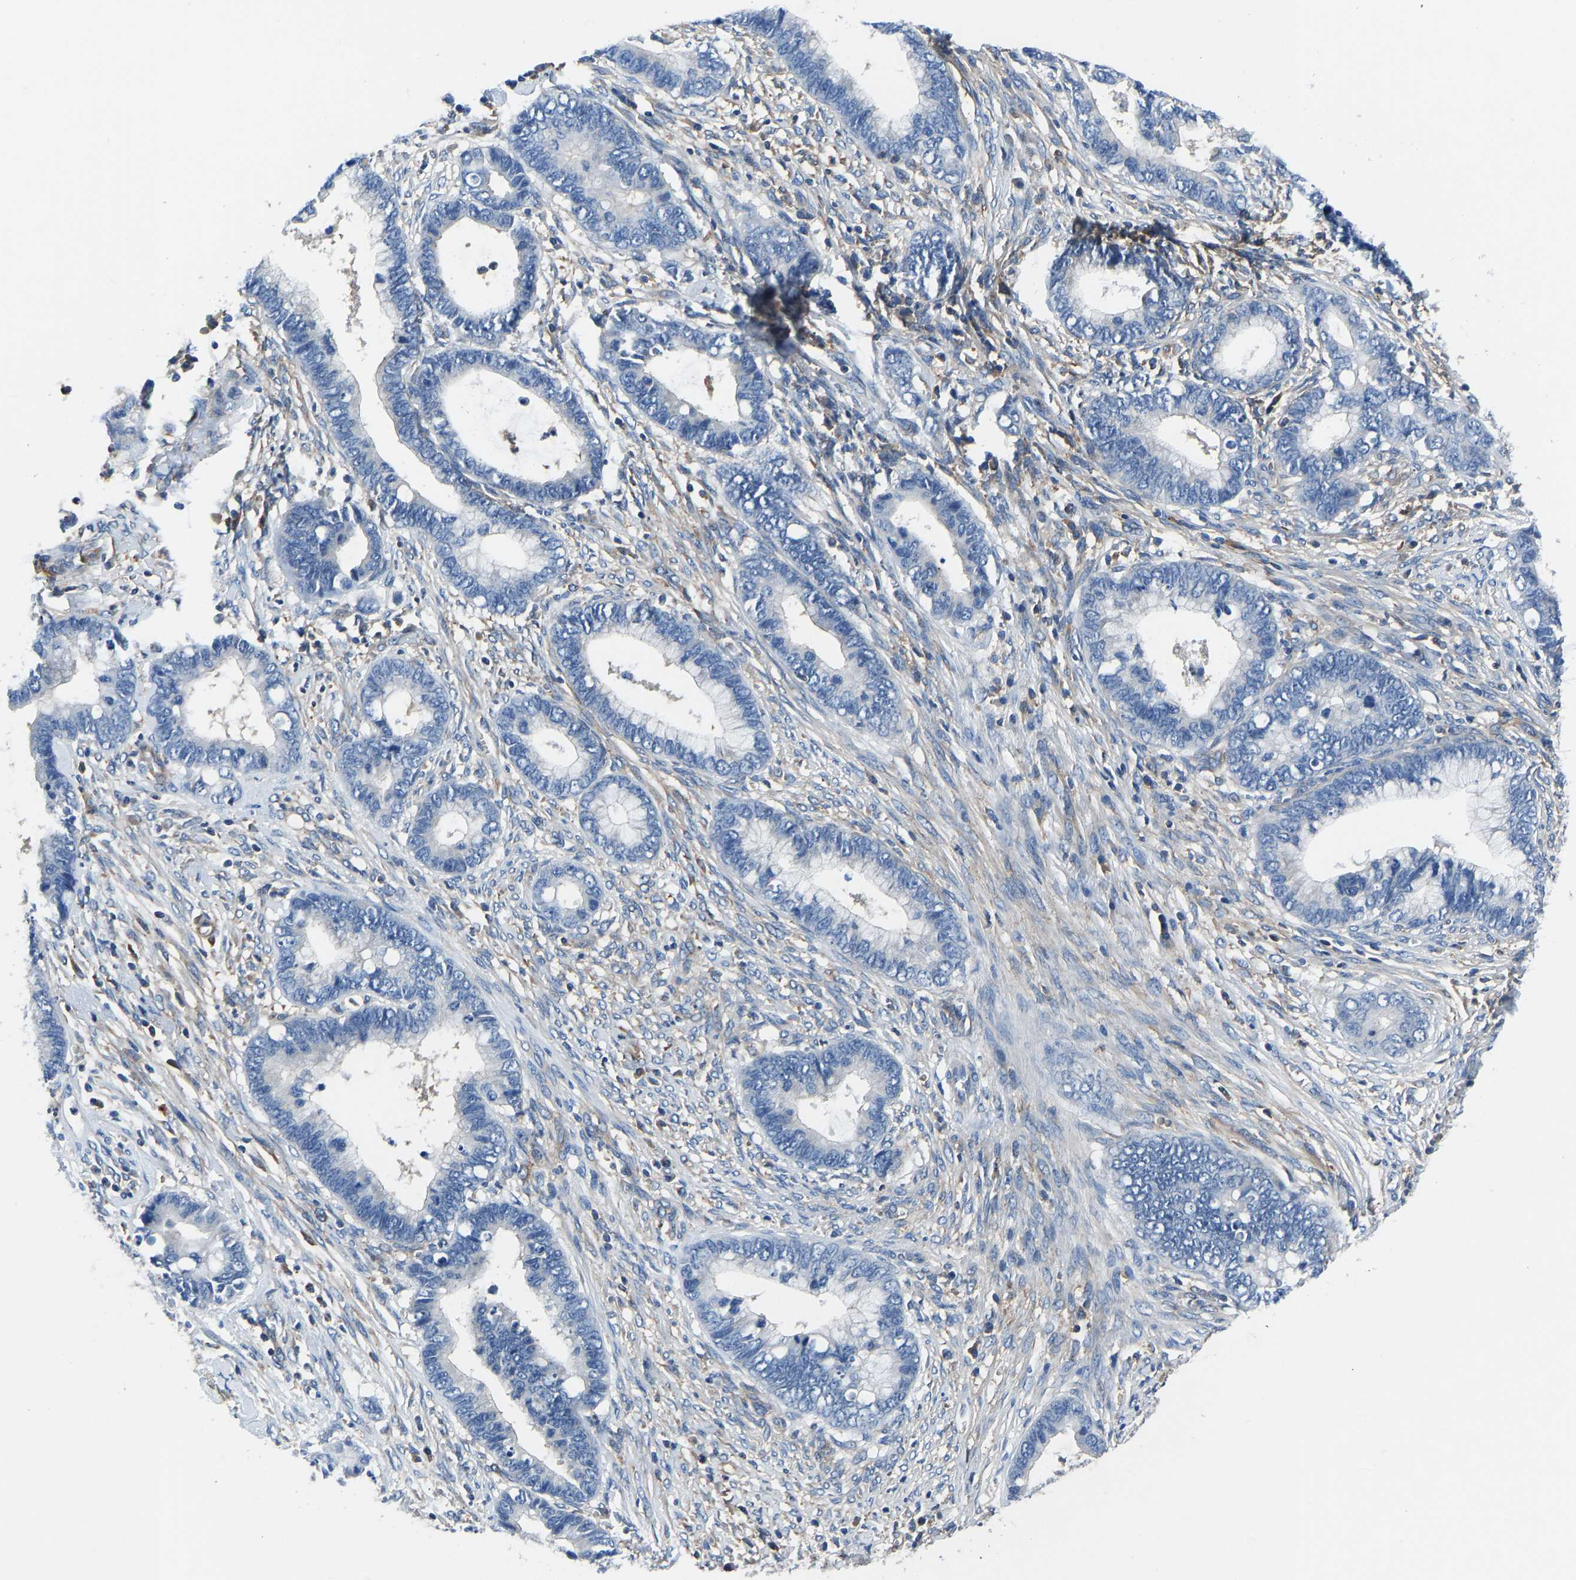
{"staining": {"intensity": "negative", "quantity": "none", "location": "none"}, "tissue": "cervical cancer", "cell_type": "Tumor cells", "image_type": "cancer", "snomed": [{"axis": "morphology", "description": "Adenocarcinoma, NOS"}, {"axis": "topography", "description": "Cervix"}], "caption": "Tumor cells are negative for brown protein staining in cervical cancer.", "gene": "PRKAR1A", "patient": {"sex": "female", "age": 44}}